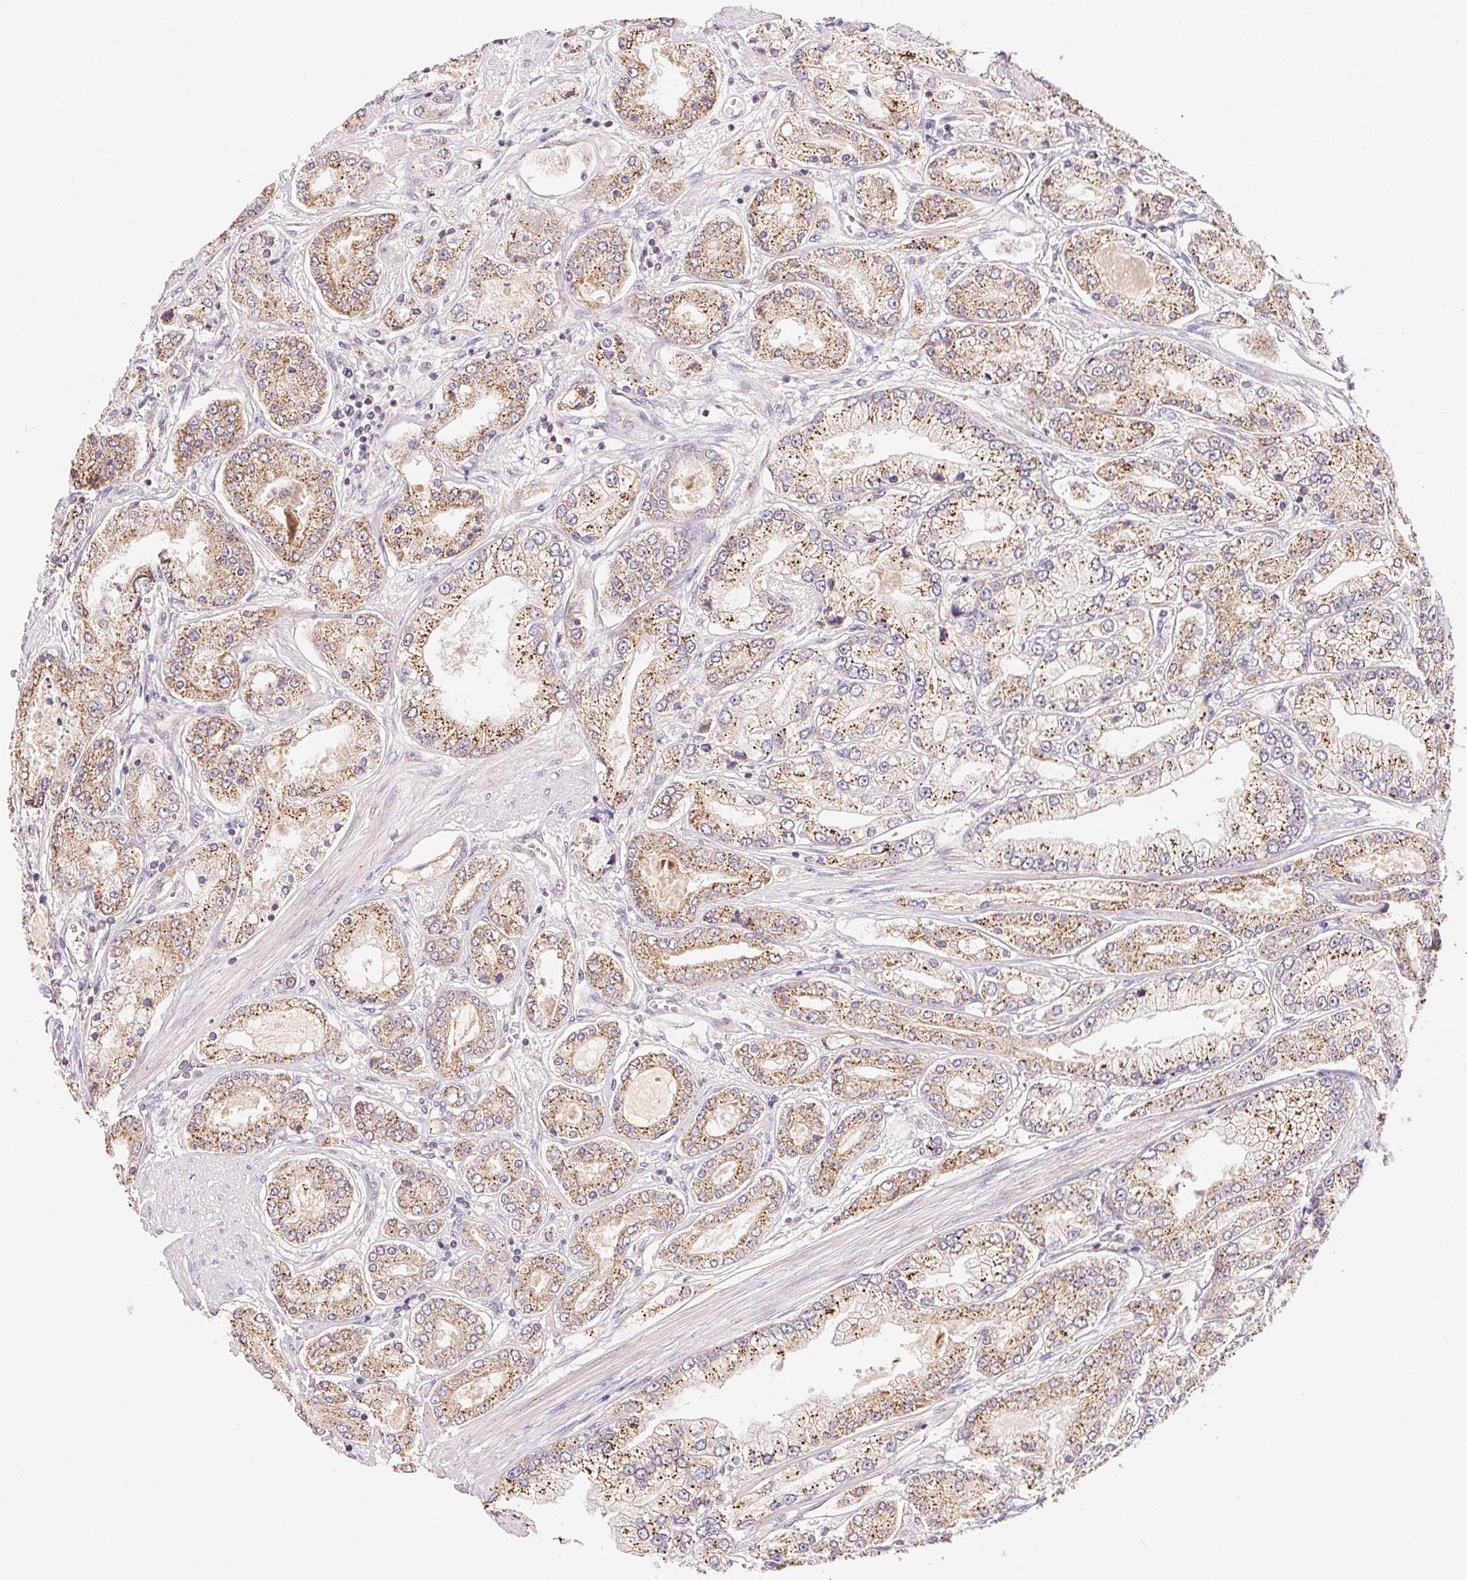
{"staining": {"intensity": "moderate", "quantity": ">75%", "location": "cytoplasmic/membranous"}, "tissue": "prostate cancer", "cell_type": "Tumor cells", "image_type": "cancer", "snomed": [{"axis": "morphology", "description": "Adenocarcinoma, High grade"}, {"axis": "topography", "description": "Prostate"}], "caption": "This micrograph reveals IHC staining of prostate cancer, with medium moderate cytoplasmic/membranous expression in approximately >75% of tumor cells.", "gene": "BNIP5", "patient": {"sex": "male", "age": 66}}